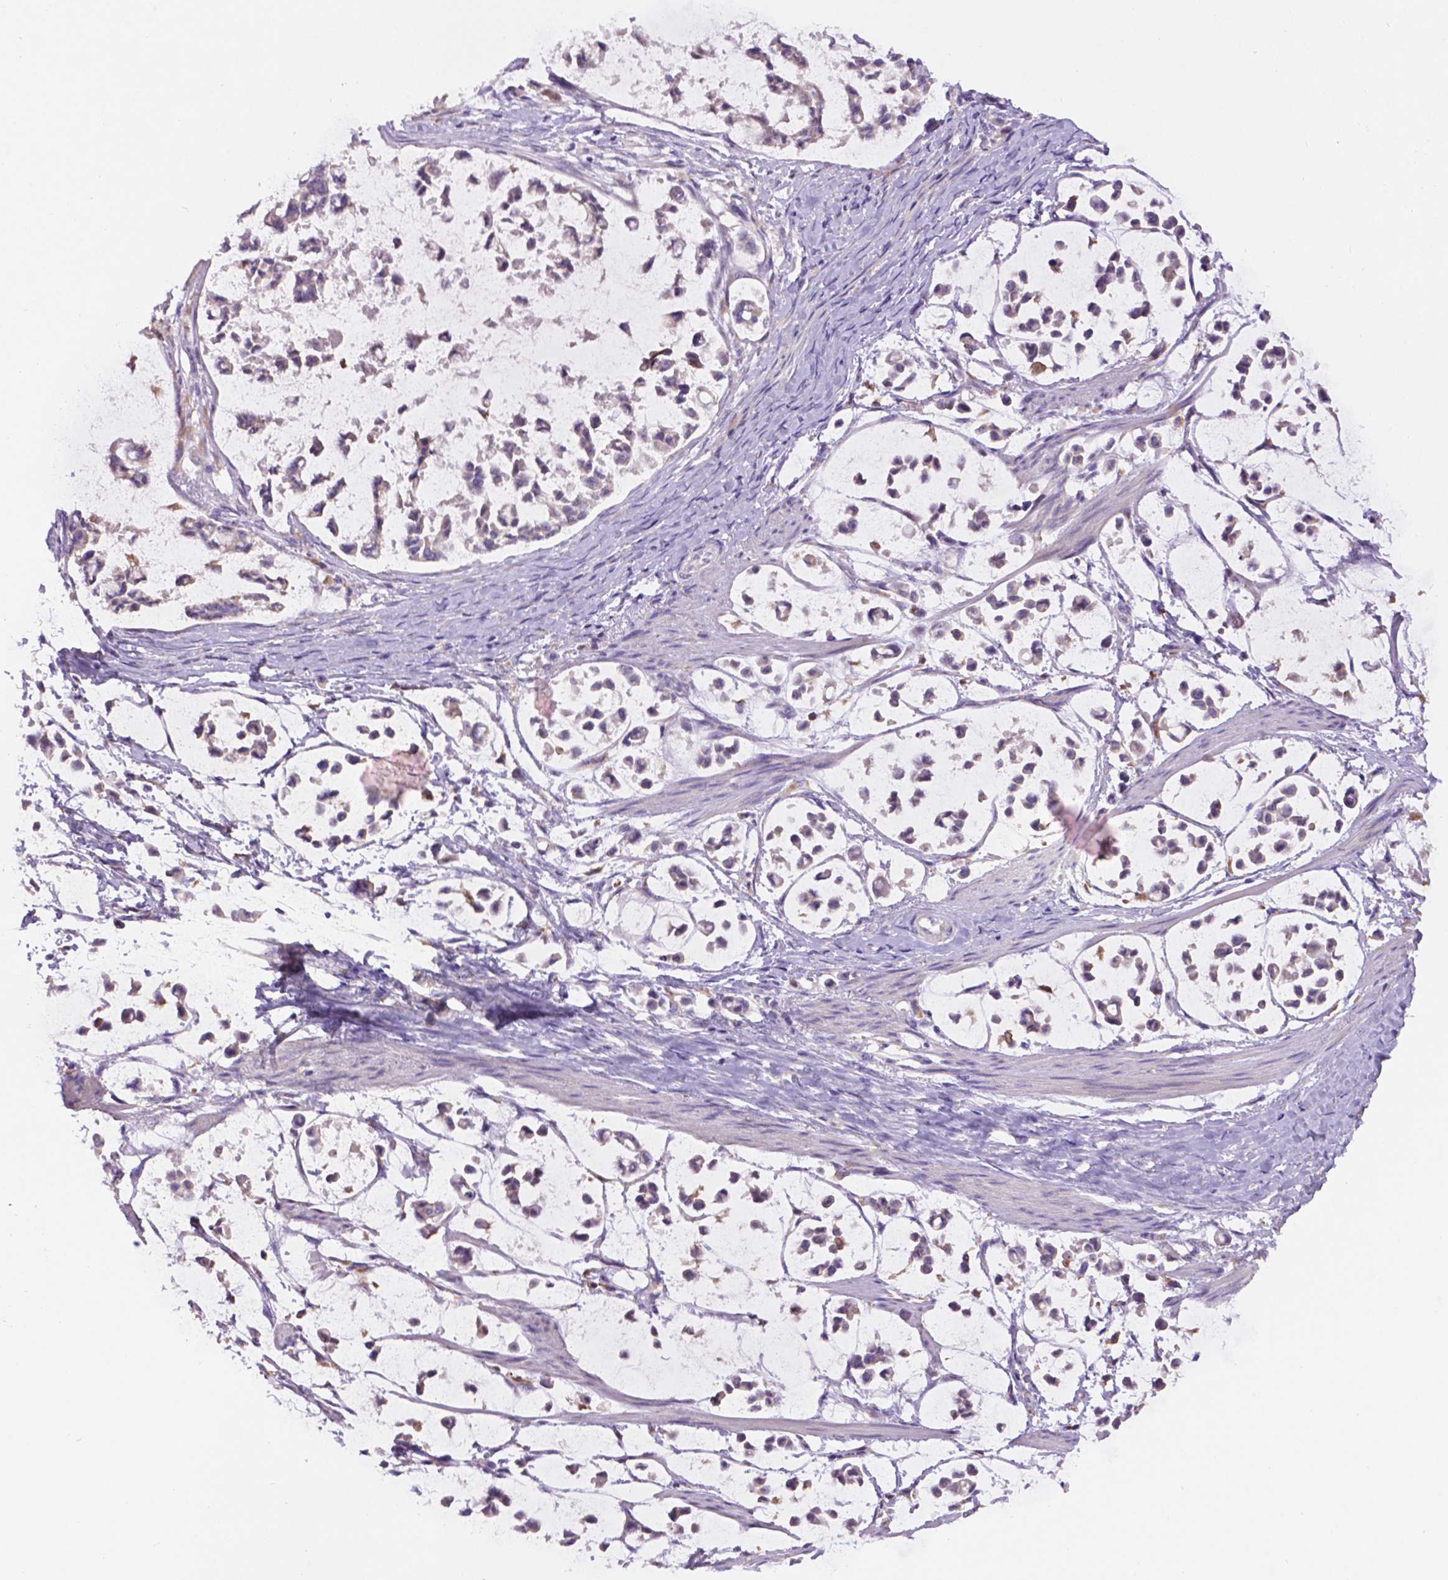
{"staining": {"intensity": "negative", "quantity": "none", "location": "none"}, "tissue": "stomach cancer", "cell_type": "Tumor cells", "image_type": "cancer", "snomed": [{"axis": "morphology", "description": "Adenocarcinoma, NOS"}, {"axis": "topography", "description": "Stomach"}], "caption": "Immunohistochemical staining of adenocarcinoma (stomach) demonstrates no significant positivity in tumor cells.", "gene": "CDH7", "patient": {"sex": "male", "age": 82}}